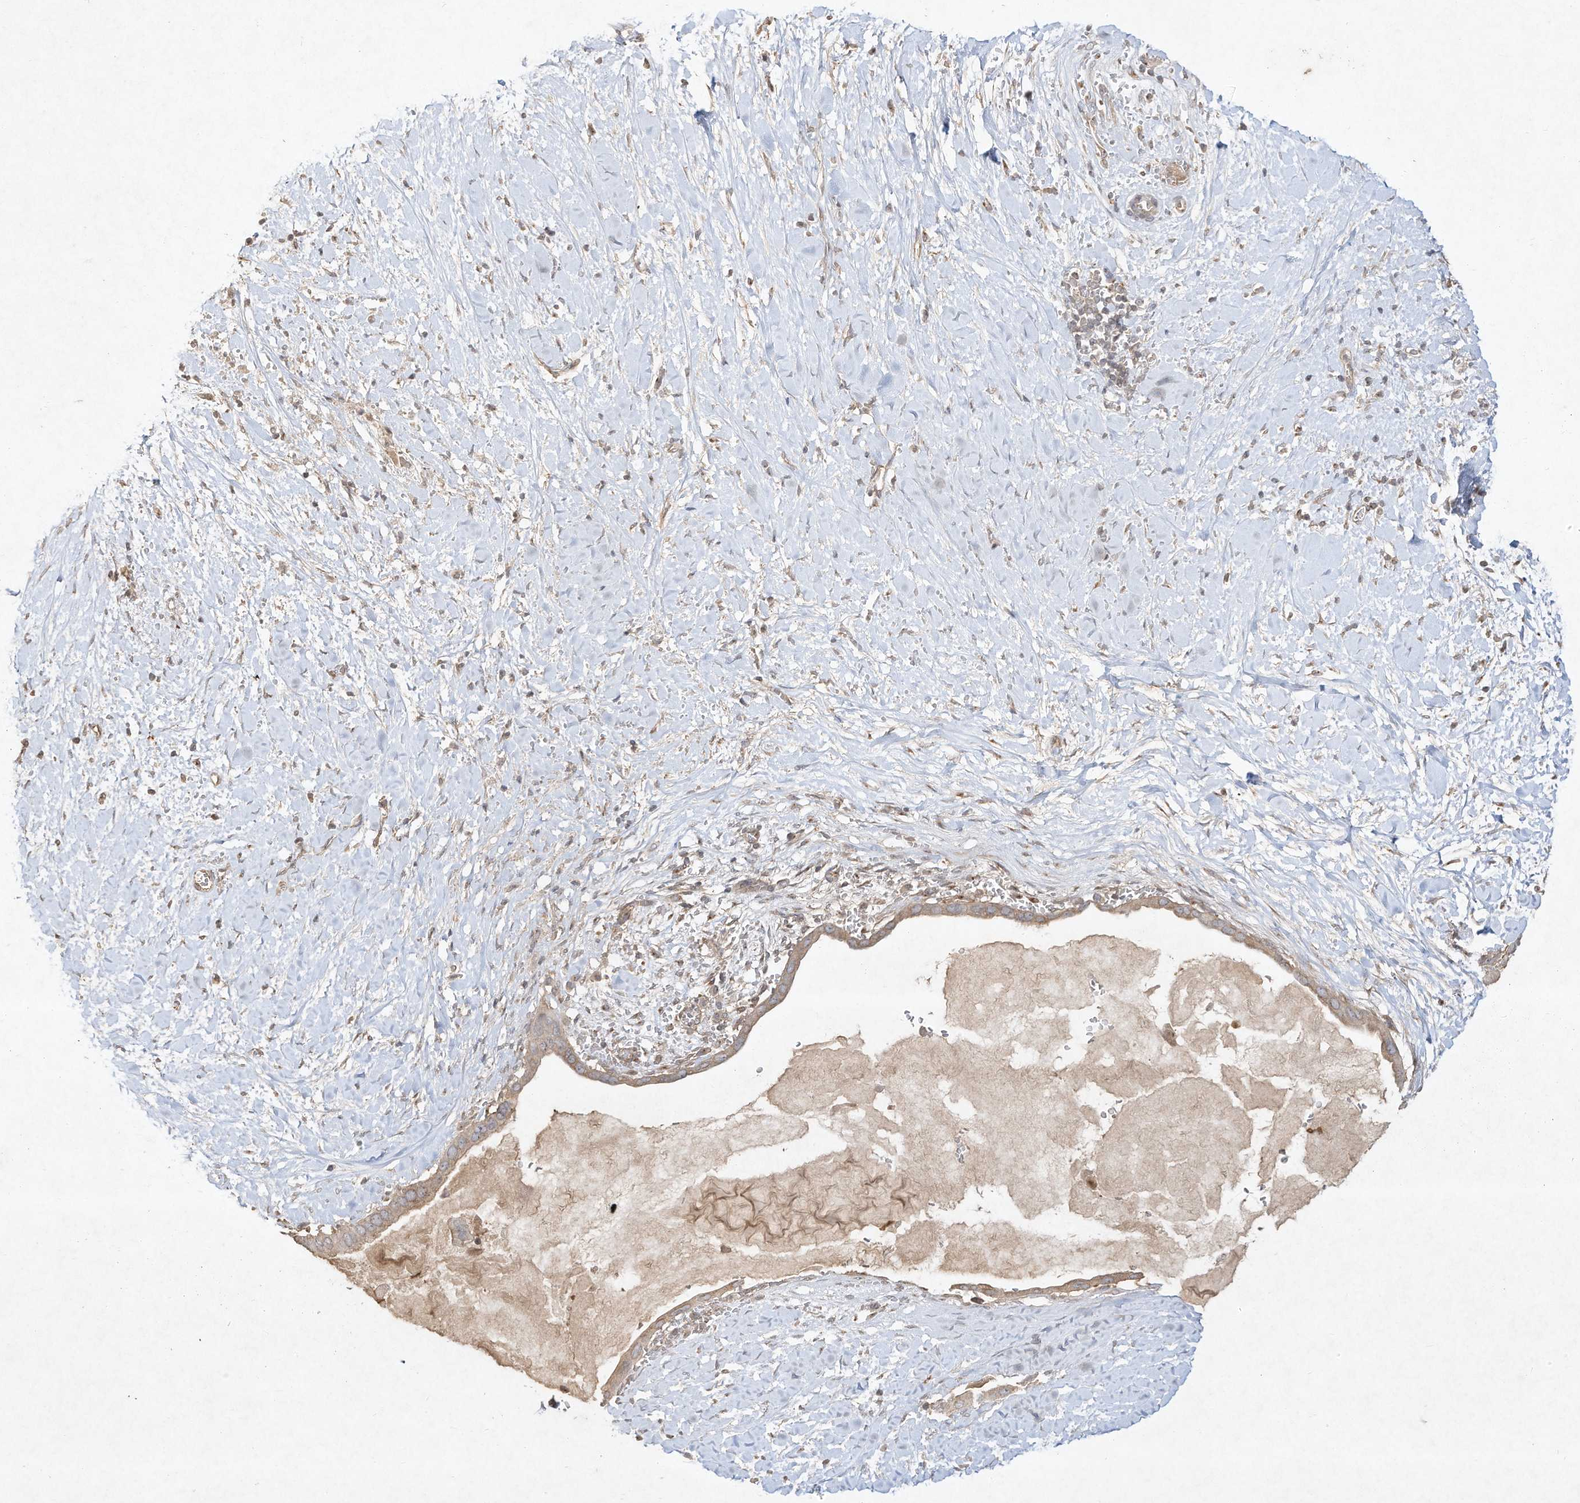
{"staining": {"intensity": "weak", "quantity": "25%-75%", "location": "cytoplasmic/membranous"}, "tissue": "pancreatic cancer", "cell_type": "Tumor cells", "image_type": "cancer", "snomed": [{"axis": "morphology", "description": "Adenocarcinoma, NOS"}, {"axis": "topography", "description": "Pancreas"}], "caption": "IHC of human adenocarcinoma (pancreatic) displays low levels of weak cytoplasmic/membranous expression in approximately 25%-75% of tumor cells. (Brightfield microscopy of DAB IHC at high magnification).", "gene": "DYNC1I2", "patient": {"sex": "male", "age": 55}}